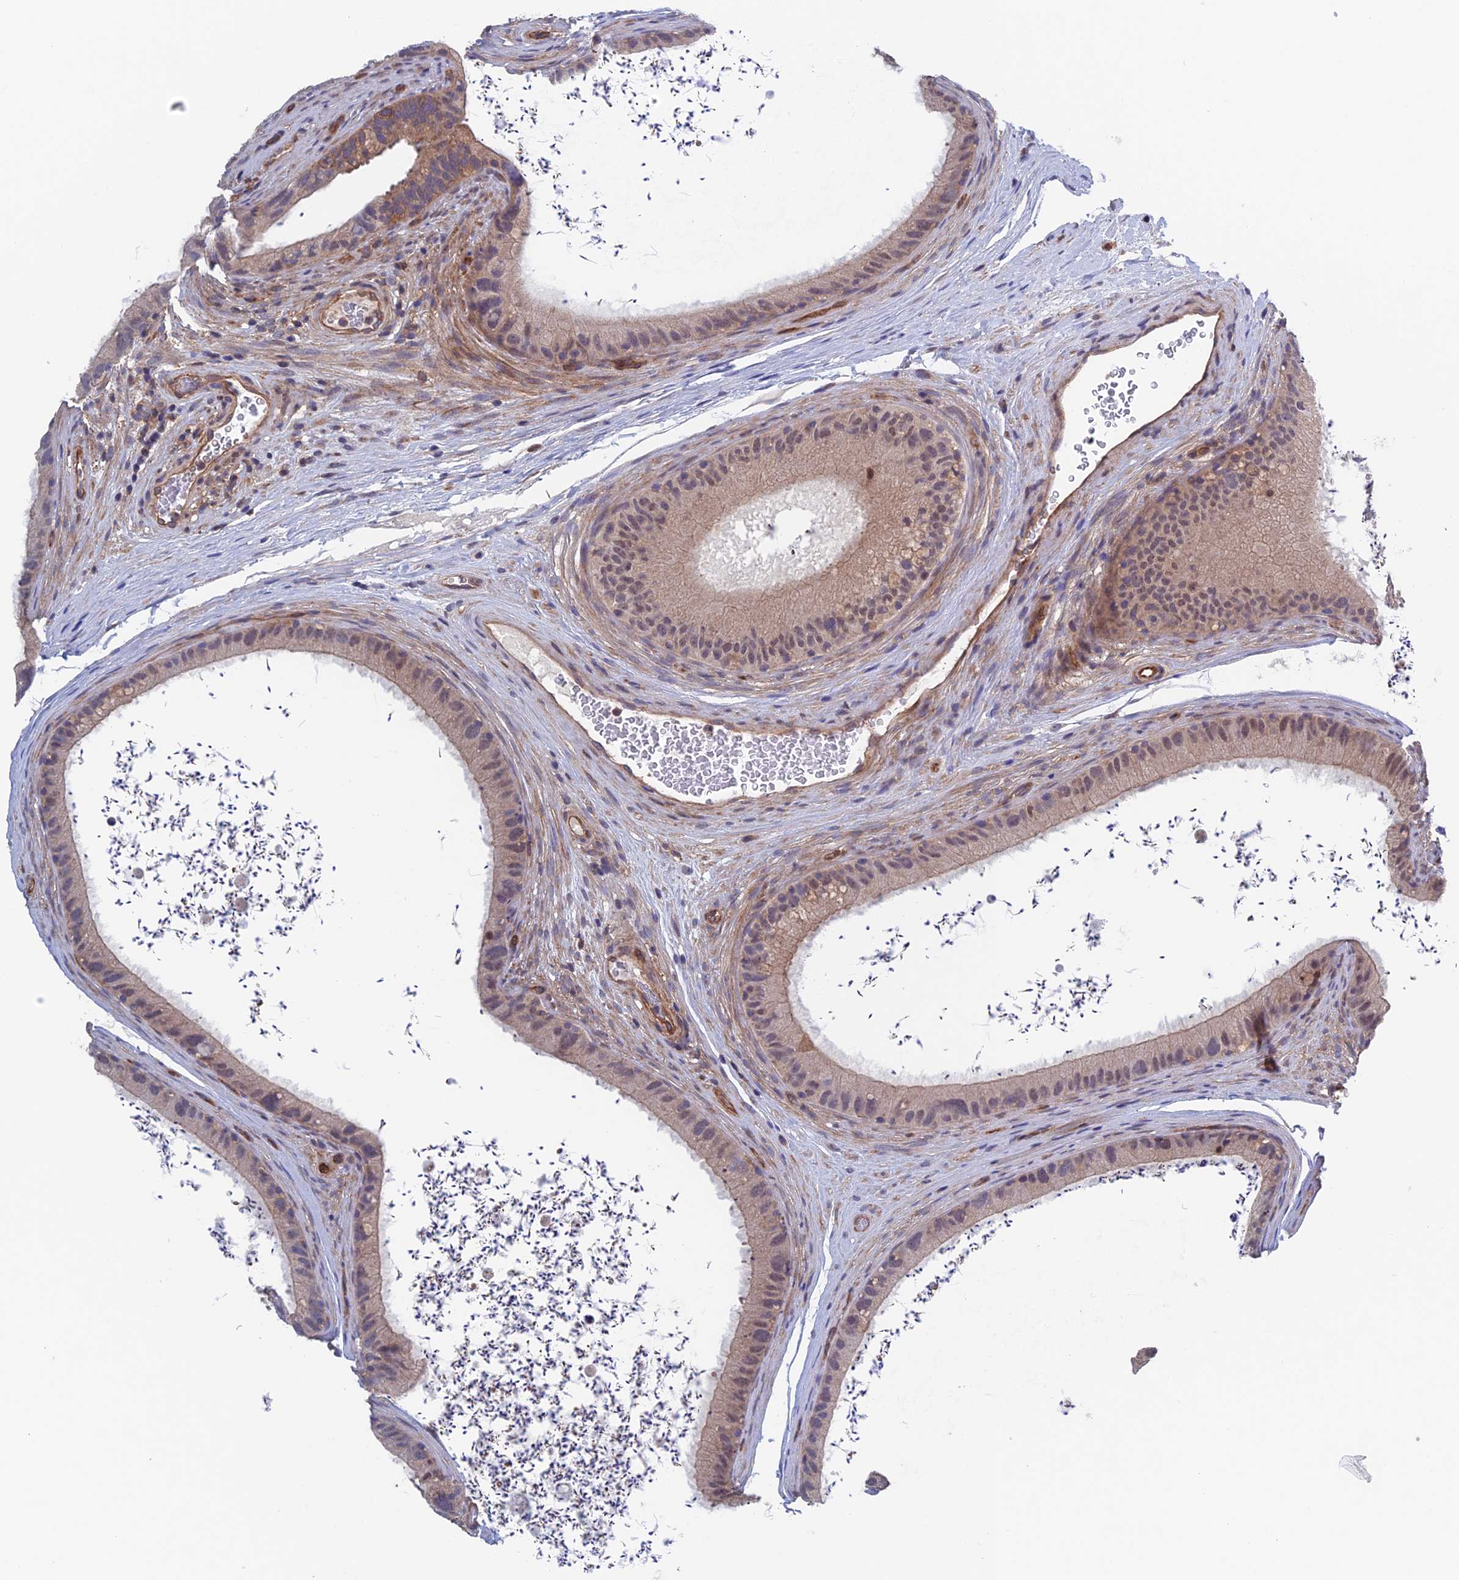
{"staining": {"intensity": "weak", "quantity": "<25%", "location": "cytoplasmic/membranous"}, "tissue": "epididymis", "cell_type": "Glandular cells", "image_type": "normal", "snomed": [{"axis": "morphology", "description": "Normal tissue, NOS"}, {"axis": "topography", "description": "Epididymis, spermatic cord, NOS"}], "caption": "This is an immunohistochemistry image of benign human epididymis. There is no expression in glandular cells.", "gene": "NUDT16L1", "patient": {"sex": "male", "age": 50}}